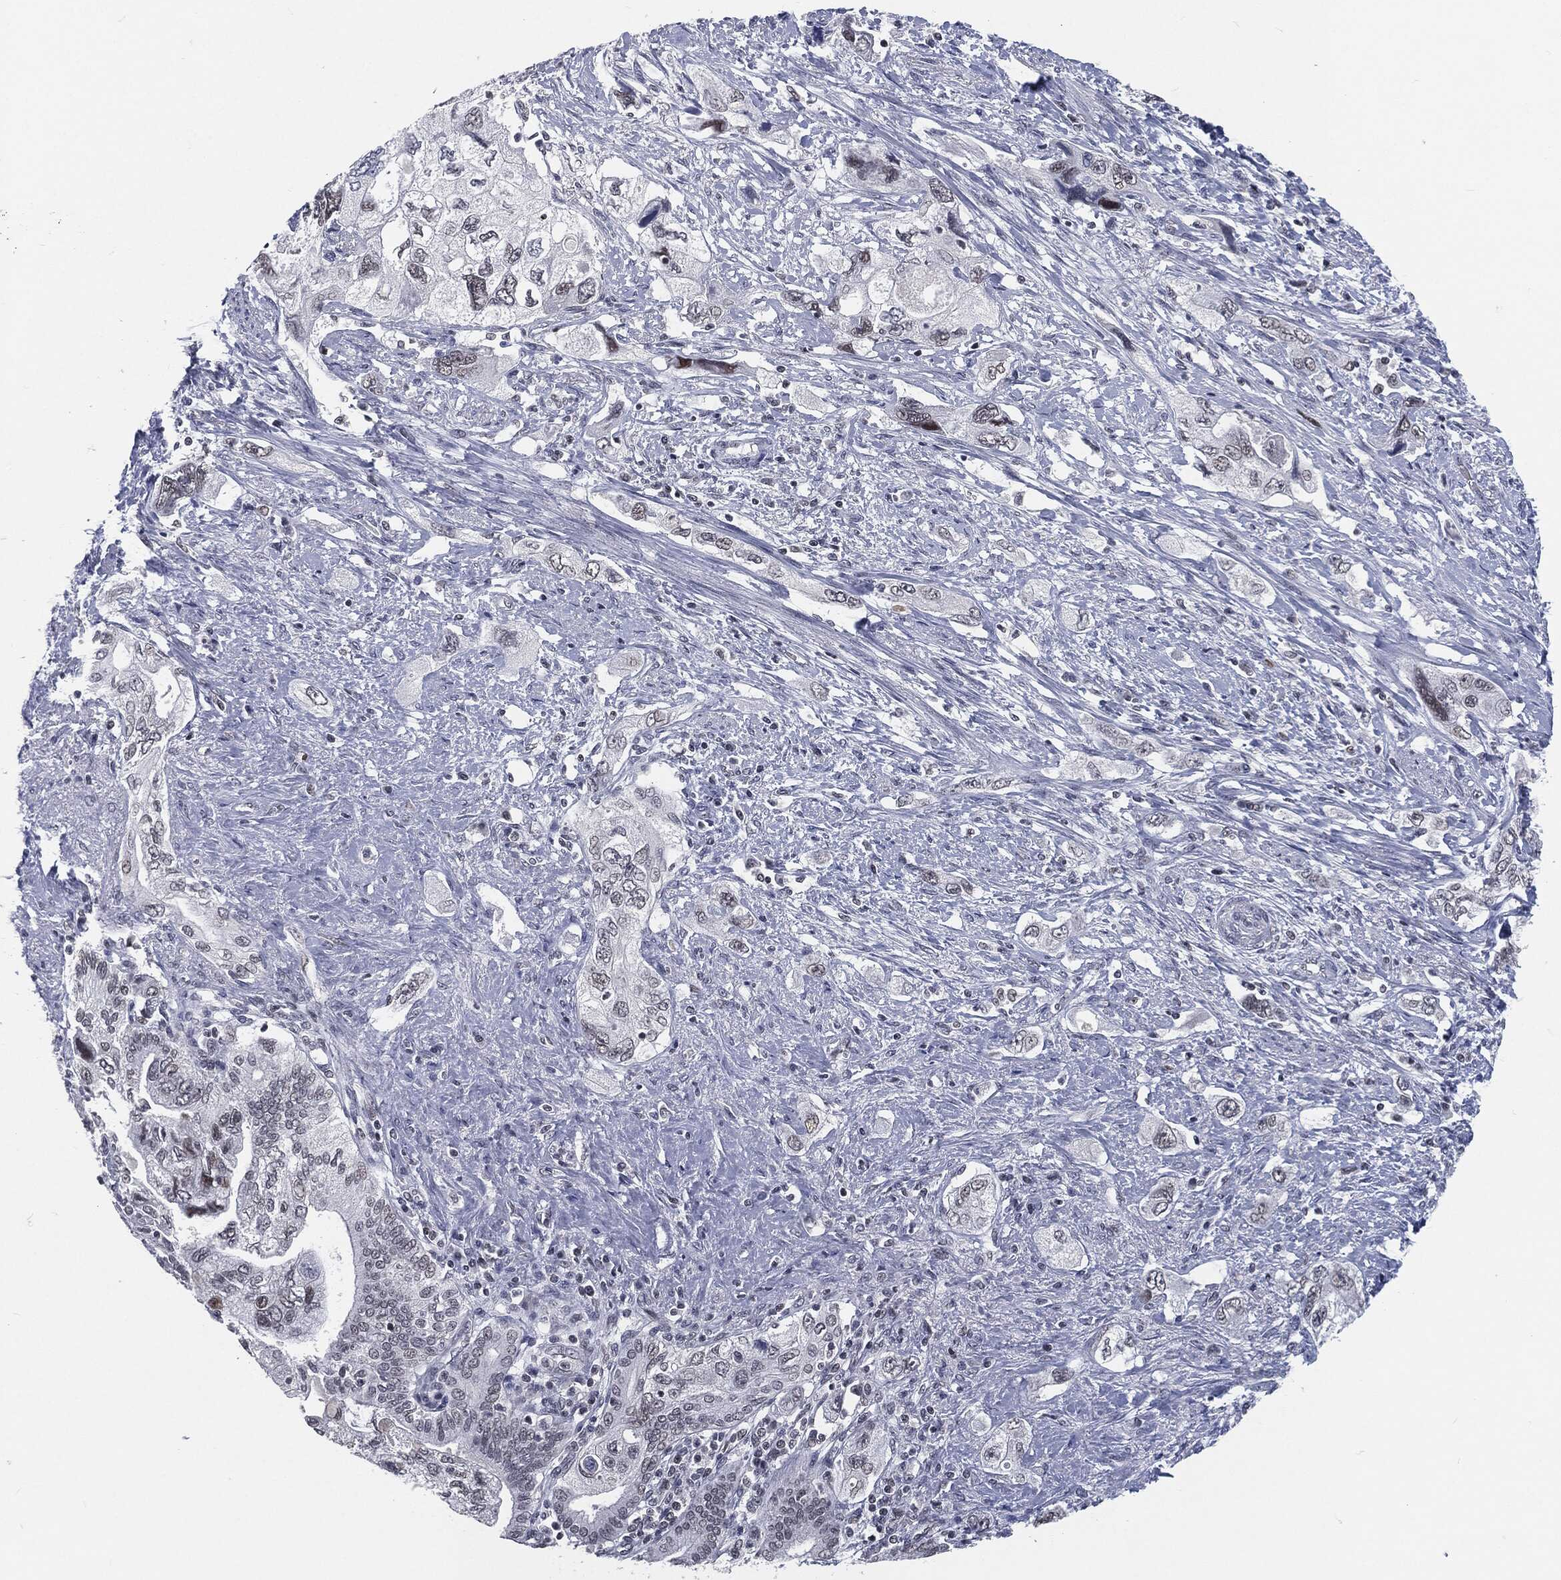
{"staining": {"intensity": "negative", "quantity": "none", "location": "none"}, "tissue": "pancreatic cancer", "cell_type": "Tumor cells", "image_type": "cancer", "snomed": [{"axis": "morphology", "description": "Adenocarcinoma, NOS"}, {"axis": "topography", "description": "Pancreas"}], "caption": "IHC photomicrograph of neoplastic tissue: pancreatic adenocarcinoma stained with DAB exhibits no significant protein staining in tumor cells.", "gene": "ANXA1", "patient": {"sex": "female", "age": 73}}